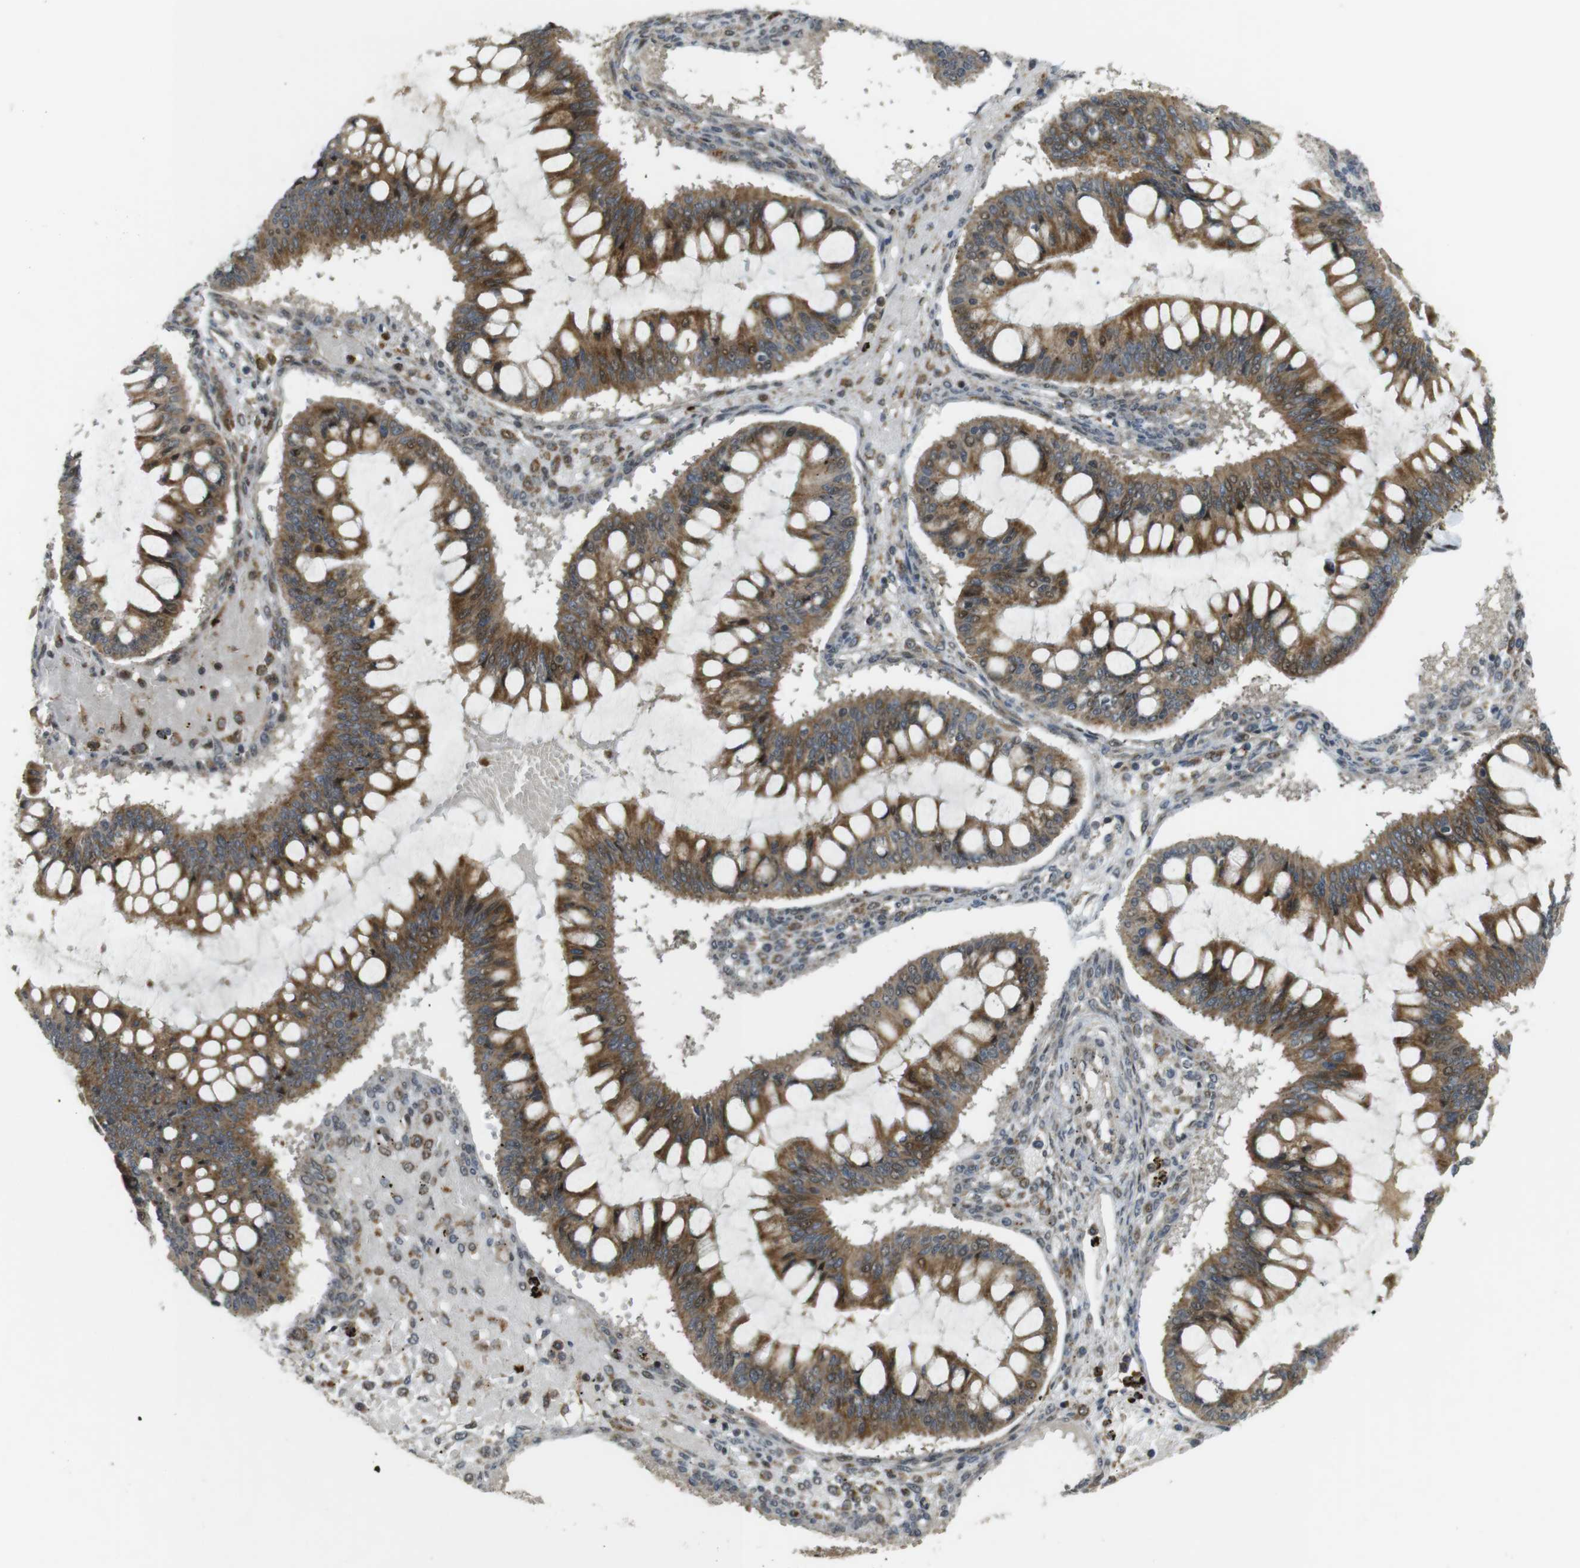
{"staining": {"intensity": "moderate", "quantity": ">75%", "location": "cytoplasmic/membranous"}, "tissue": "ovarian cancer", "cell_type": "Tumor cells", "image_type": "cancer", "snomed": [{"axis": "morphology", "description": "Cystadenocarcinoma, mucinous, NOS"}, {"axis": "topography", "description": "Ovary"}], "caption": "Protein expression analysis of ovarian cancer (mucinous cystadenocarcinoma) demonstrates moderate cytoplasmic/membranous expression in about >75% of tumor cells.", "gene": "TMX3", "patient": {"sex": "female", "age": 73}}